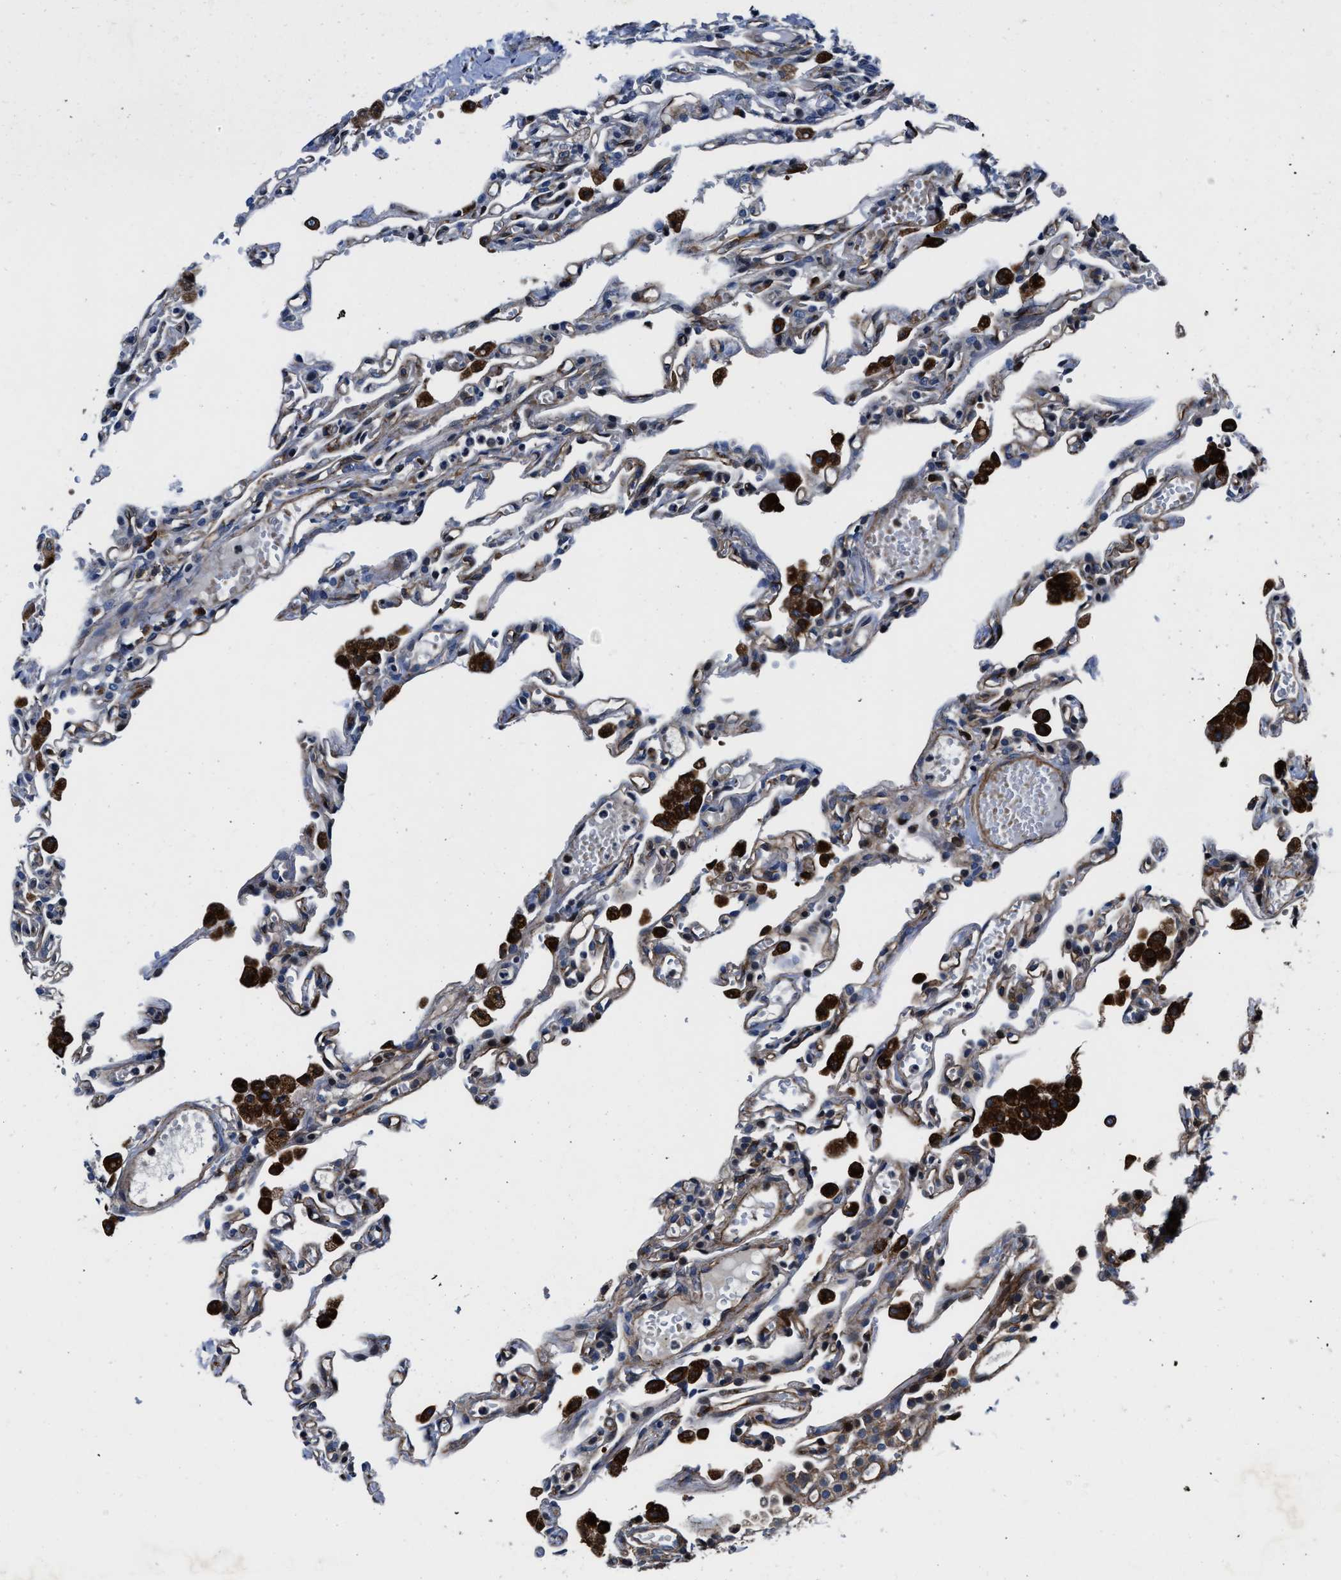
{"staining": {"intensity": "weak", "quantity": "<25%", "location": "cytoplasmic/membranous"}, "tissue": "lung", "cell_type": "Alveolar cells", "image_type": "normal", "snomed": [{"axis": "morphology", "description": "Normal tissue, NOS"}, {"axis": "topography", "description": "Lung"}], "caption": "IHC histopathology image of normal lung: human lung stained with DAB (3,3'-diaminobenzidine) displays no significant protein staining in alveolar cells.", "gene": "C2orf66", "patient": {"sex": "male", "age": 21}}